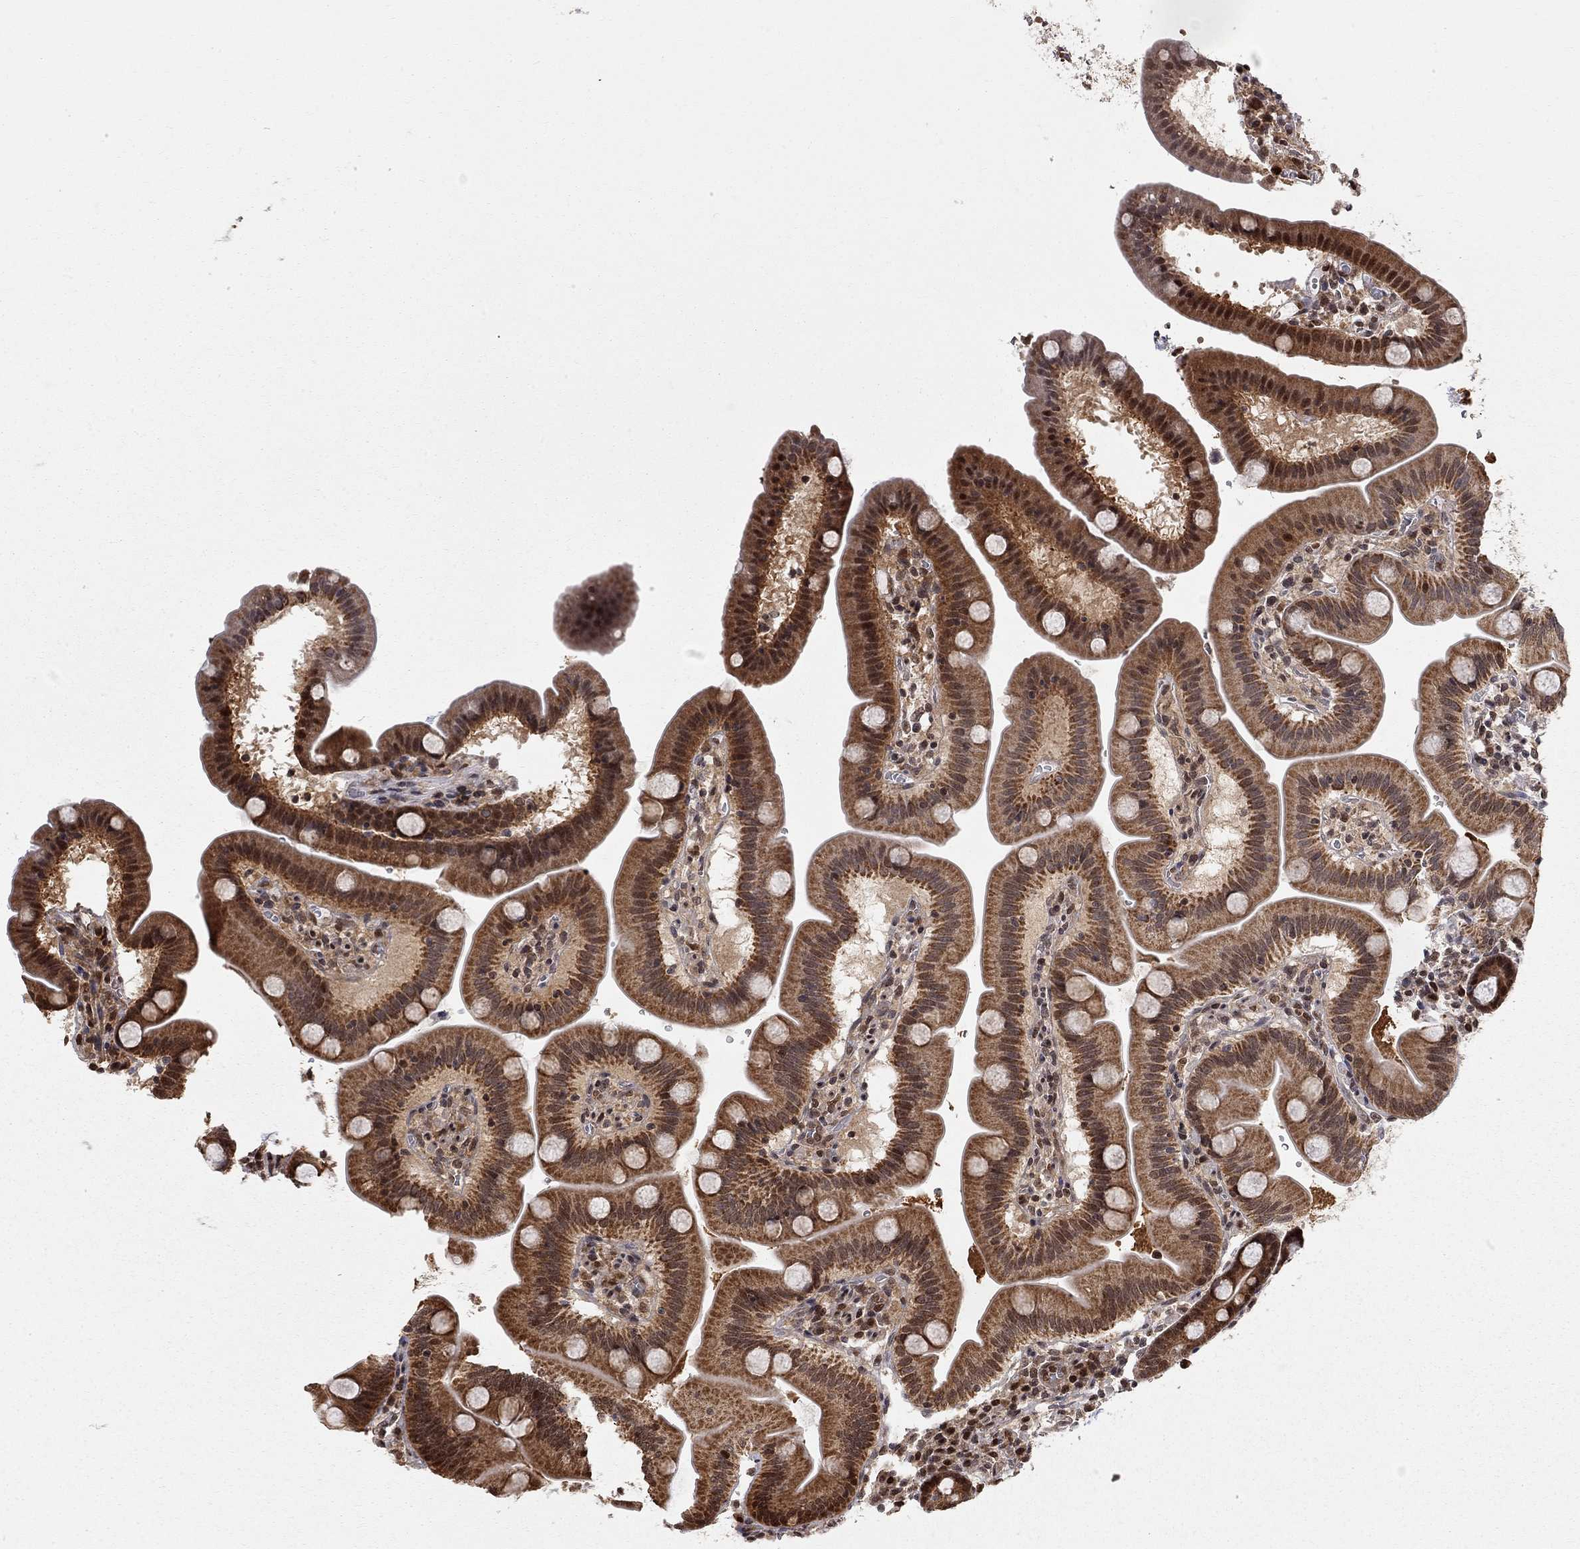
{"staining": {"intensity": "strong", "quantity": ">75%", "location": "cytoplasmic/membranous"}, "tissue": "duodenum", "cell_type": "Glandular cells", "image_type": "normal", "snomed": [{"axis": "morphology", "description": "Normal tissue, NOS"}, {"axis": "topography", "description": "Duodenum"}], "caption": "Duodenum stained for a protein (brown) shows strong cytoplasmic/membranous positive expression in about >75% of glandular cells.", "gene": "ELOB", "patient": {"sex": "male", "age": 59}}